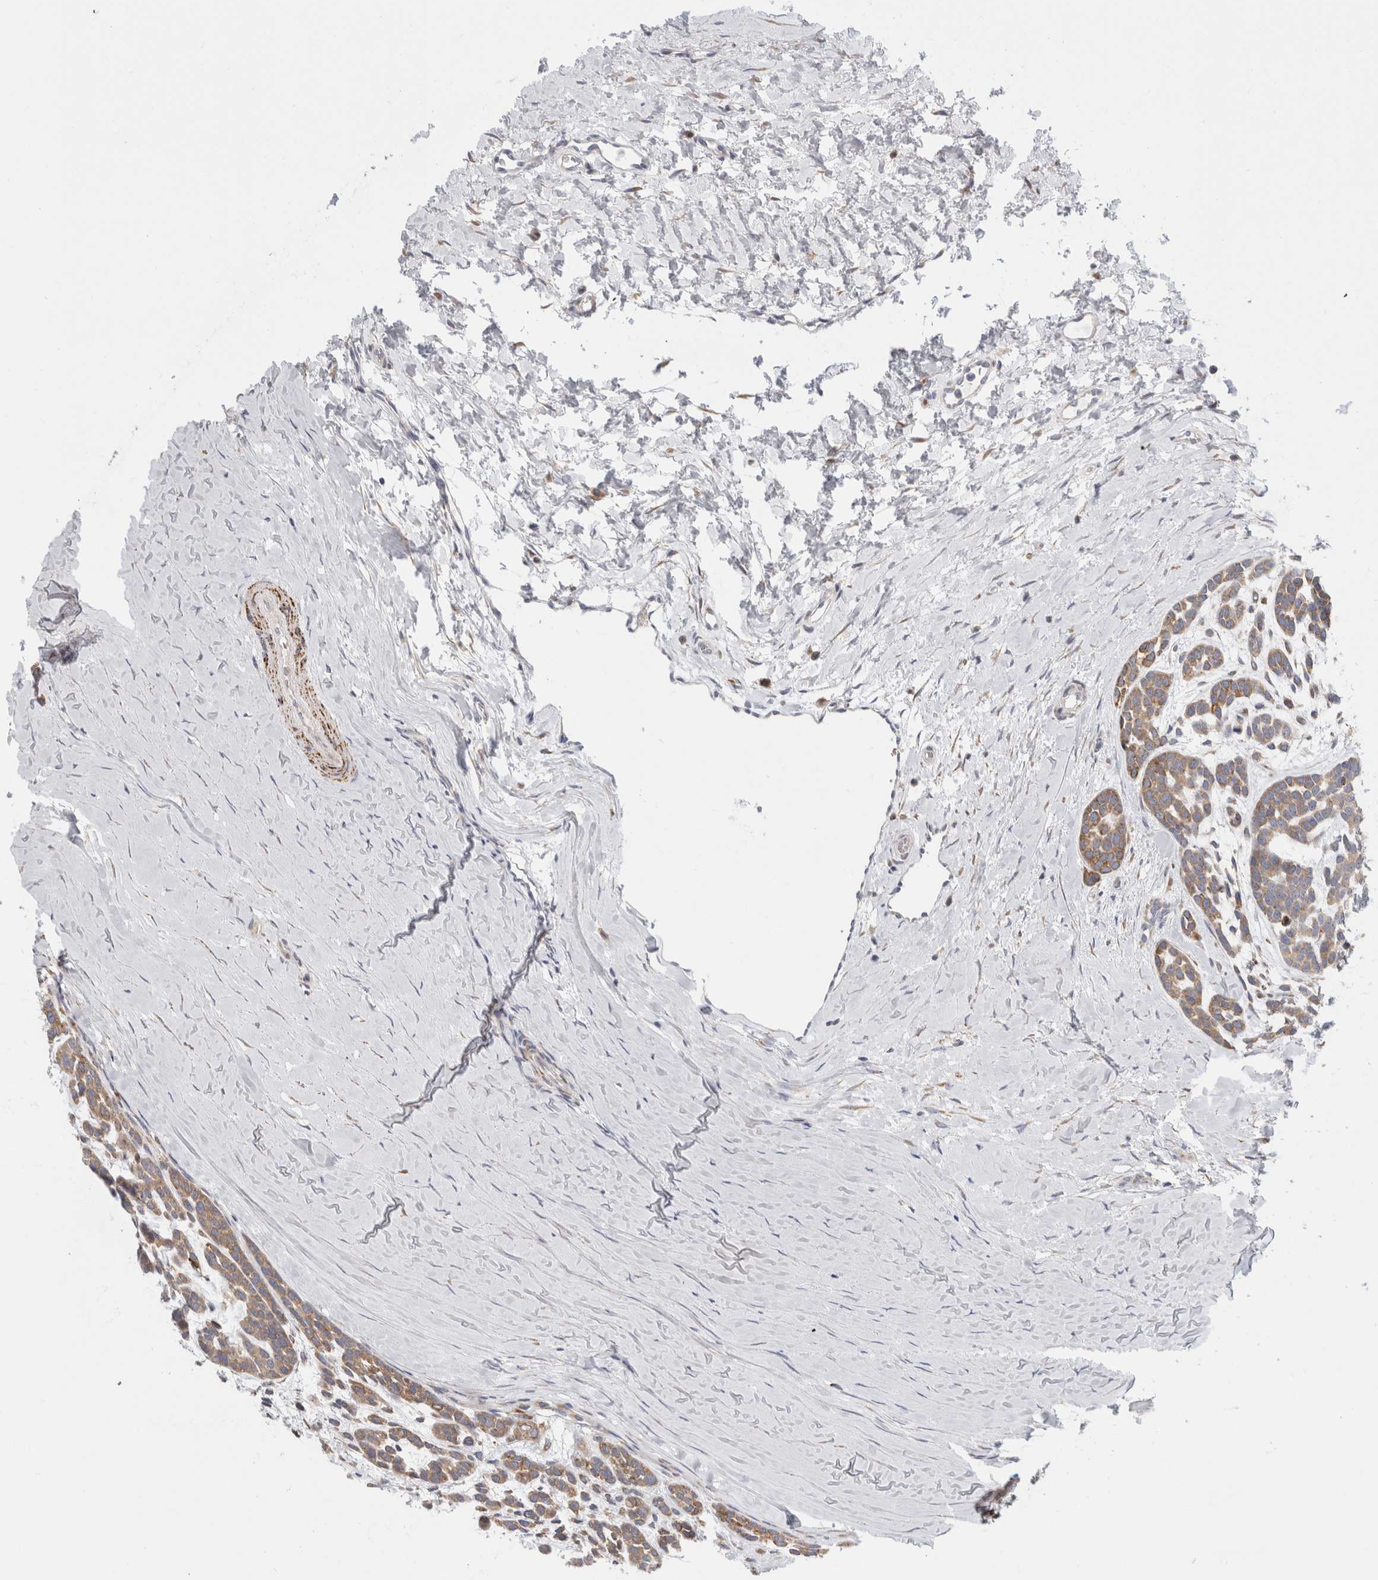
{"staining": {"intensity": "moderate", "quantity": ">75%", "location": "cytoplasmic/membranous"}, "tissue": "head and neck cancer", "cell_type": "Tumor cells", "image_type": "cancer", "snomed": [{"axis": "morphology", "description": "Adenocarcinoma, NOS"}, {"axis": "morphology", "description": "Adenoma, NOS"}, {"axis": "topography", "description": "Head-Neck"}], "caption": "There is medium levels of moderate cytoplasmic/membranous expression in tumor cells of head and neck adenocarcinoma, as demonstrated by immunohistochemical staining (brown color).", "gene": "RPN2", "patient": {"sex": "female", "age": 55}}